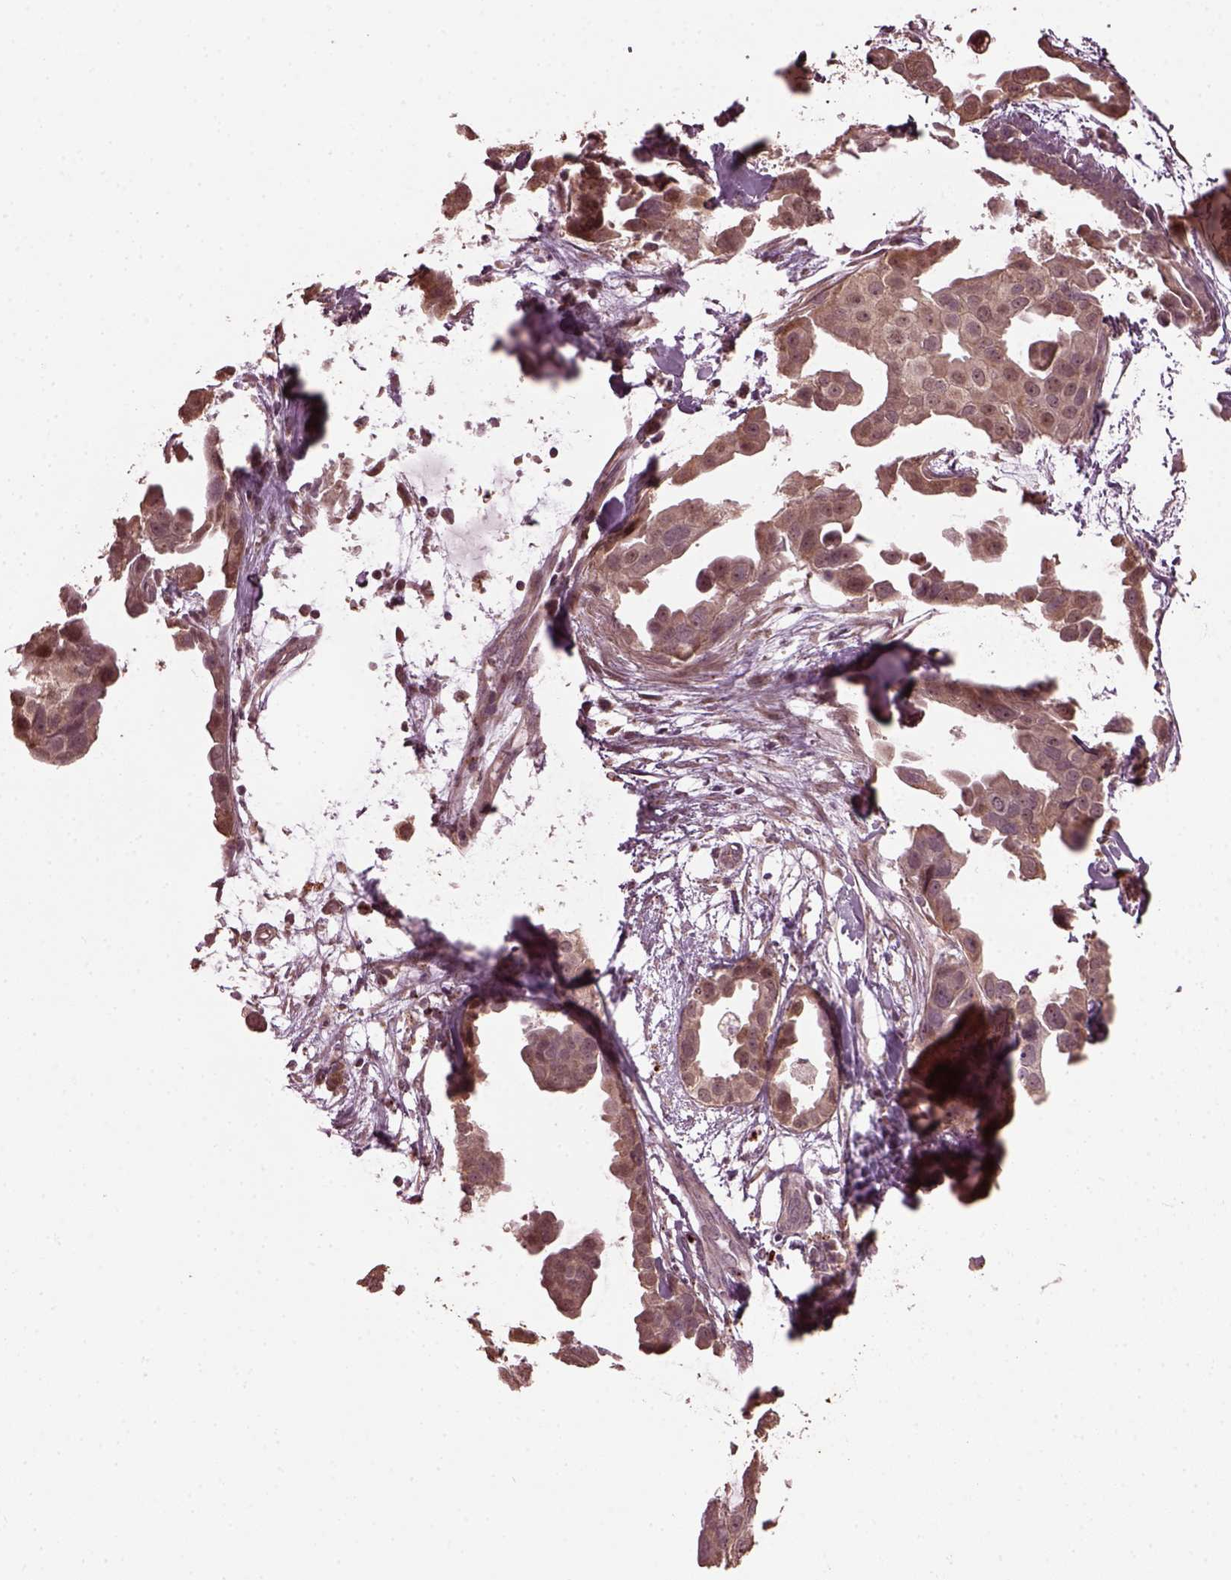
{"staining": {"intensity": "moderate", "quantity": ">75%", "location": "cytoplasmic/membranous"}, "tissue": "breast cancer", "cell_type": "Tumor cells", "image_type": "cancer", "snomed": [{"axis": "morphology", "description": "Duct carcinoma"}, {"axis": "topography", "description": "Breast"}], "caption": "Immunohistochemical staining of breast invasive ductal carcinoma shows medium levels of moderate cytoplasmic/membranous positivity in about >75% of tumor cells.", "gene": "RUFY3", "patient": {"sex": "female", "age": 38}}